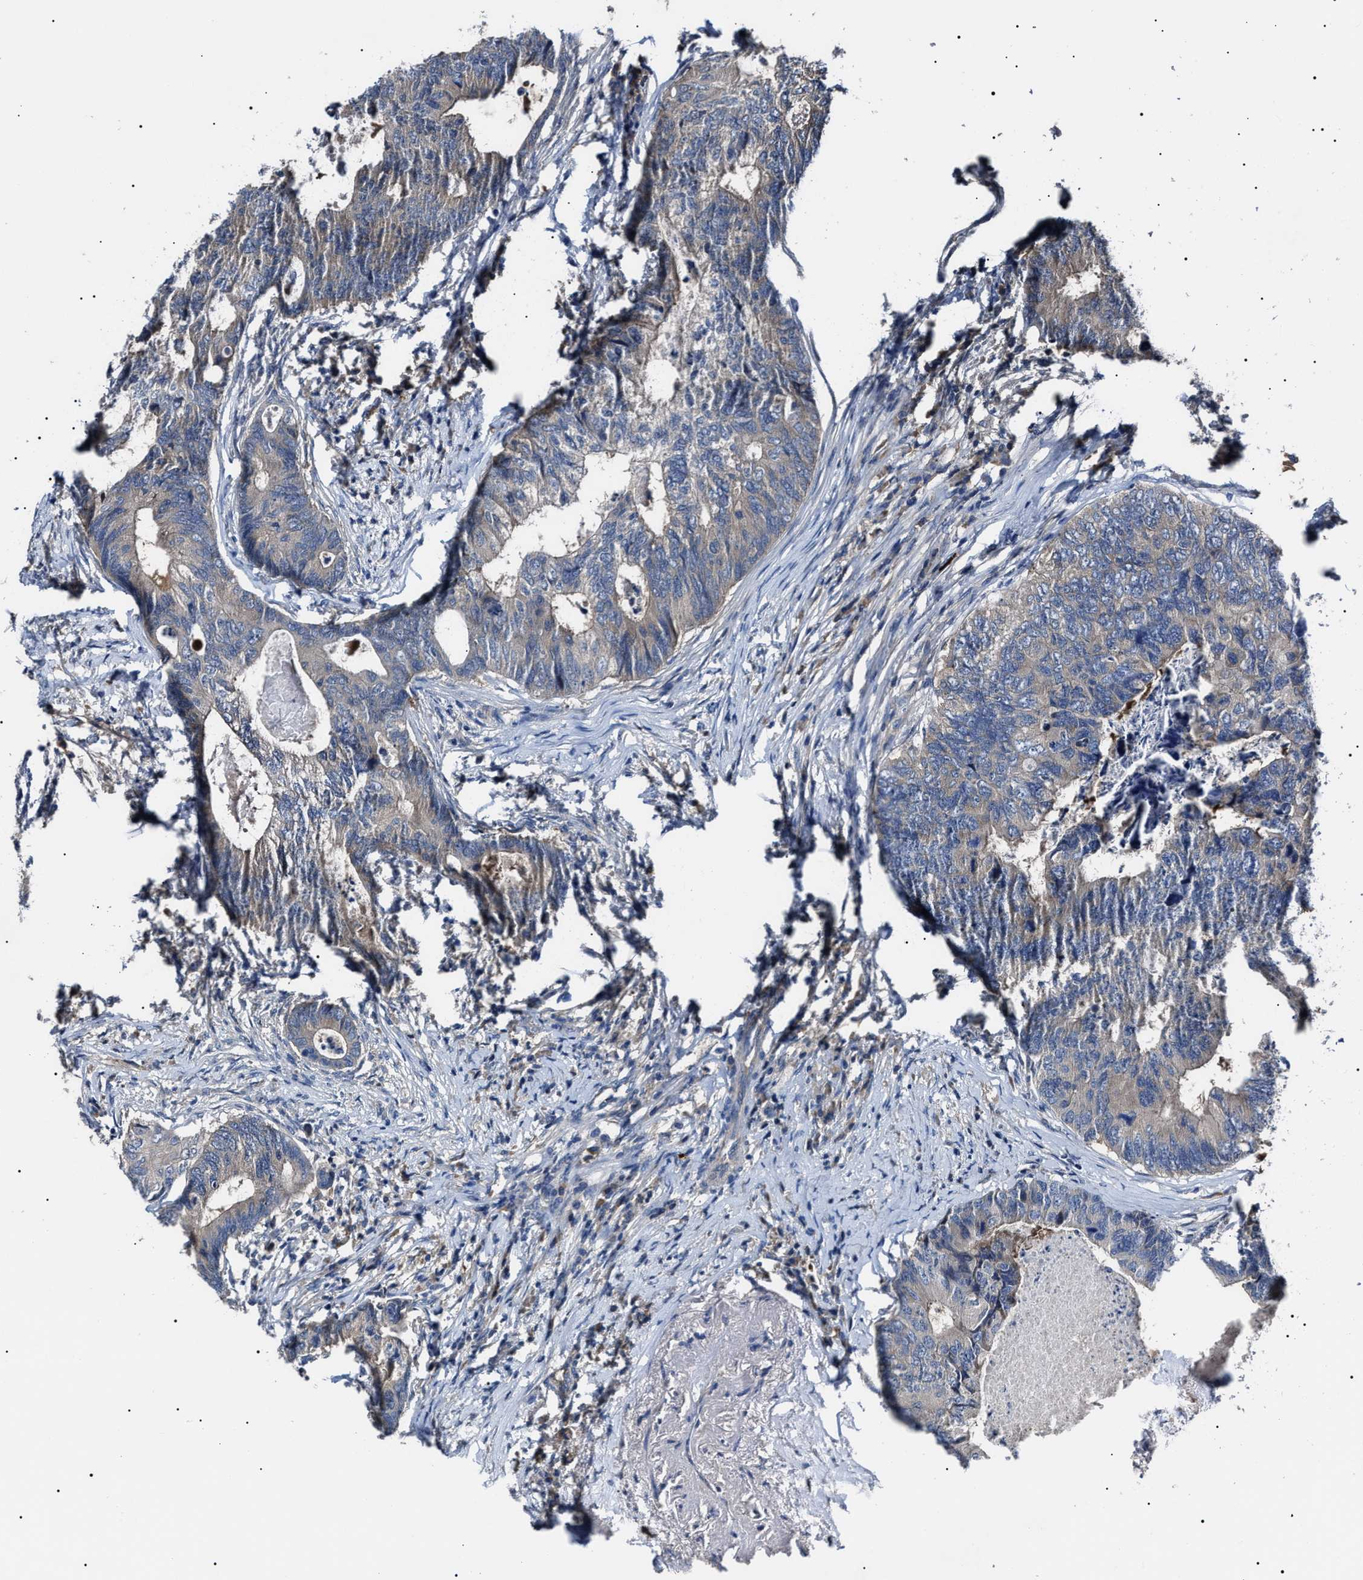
{"staining": {"intensity": "negative", "quantity": "none", "location": "none"}, "tissue": "colorectal cancer", "cell_type": "Tumor cells", "image_type": "cancer", "snomed": [{"axis": "morphology", "description": "Adenocarcinoma, NOS"}, {"axis": "topography", "description": "Colon"}], "caption": "The immunohistochemistry (IHC) histopathology image has no significant staining in tumor cells of colorectal cancer (adenocarcinoma) tissue. (DAB (3,3'-diaminobenzidine) immunohistochemistry (IHC) with hematoxylin counter stain).", "gene": "IFT81", "patient": {"sex": "female", "age": 67}}